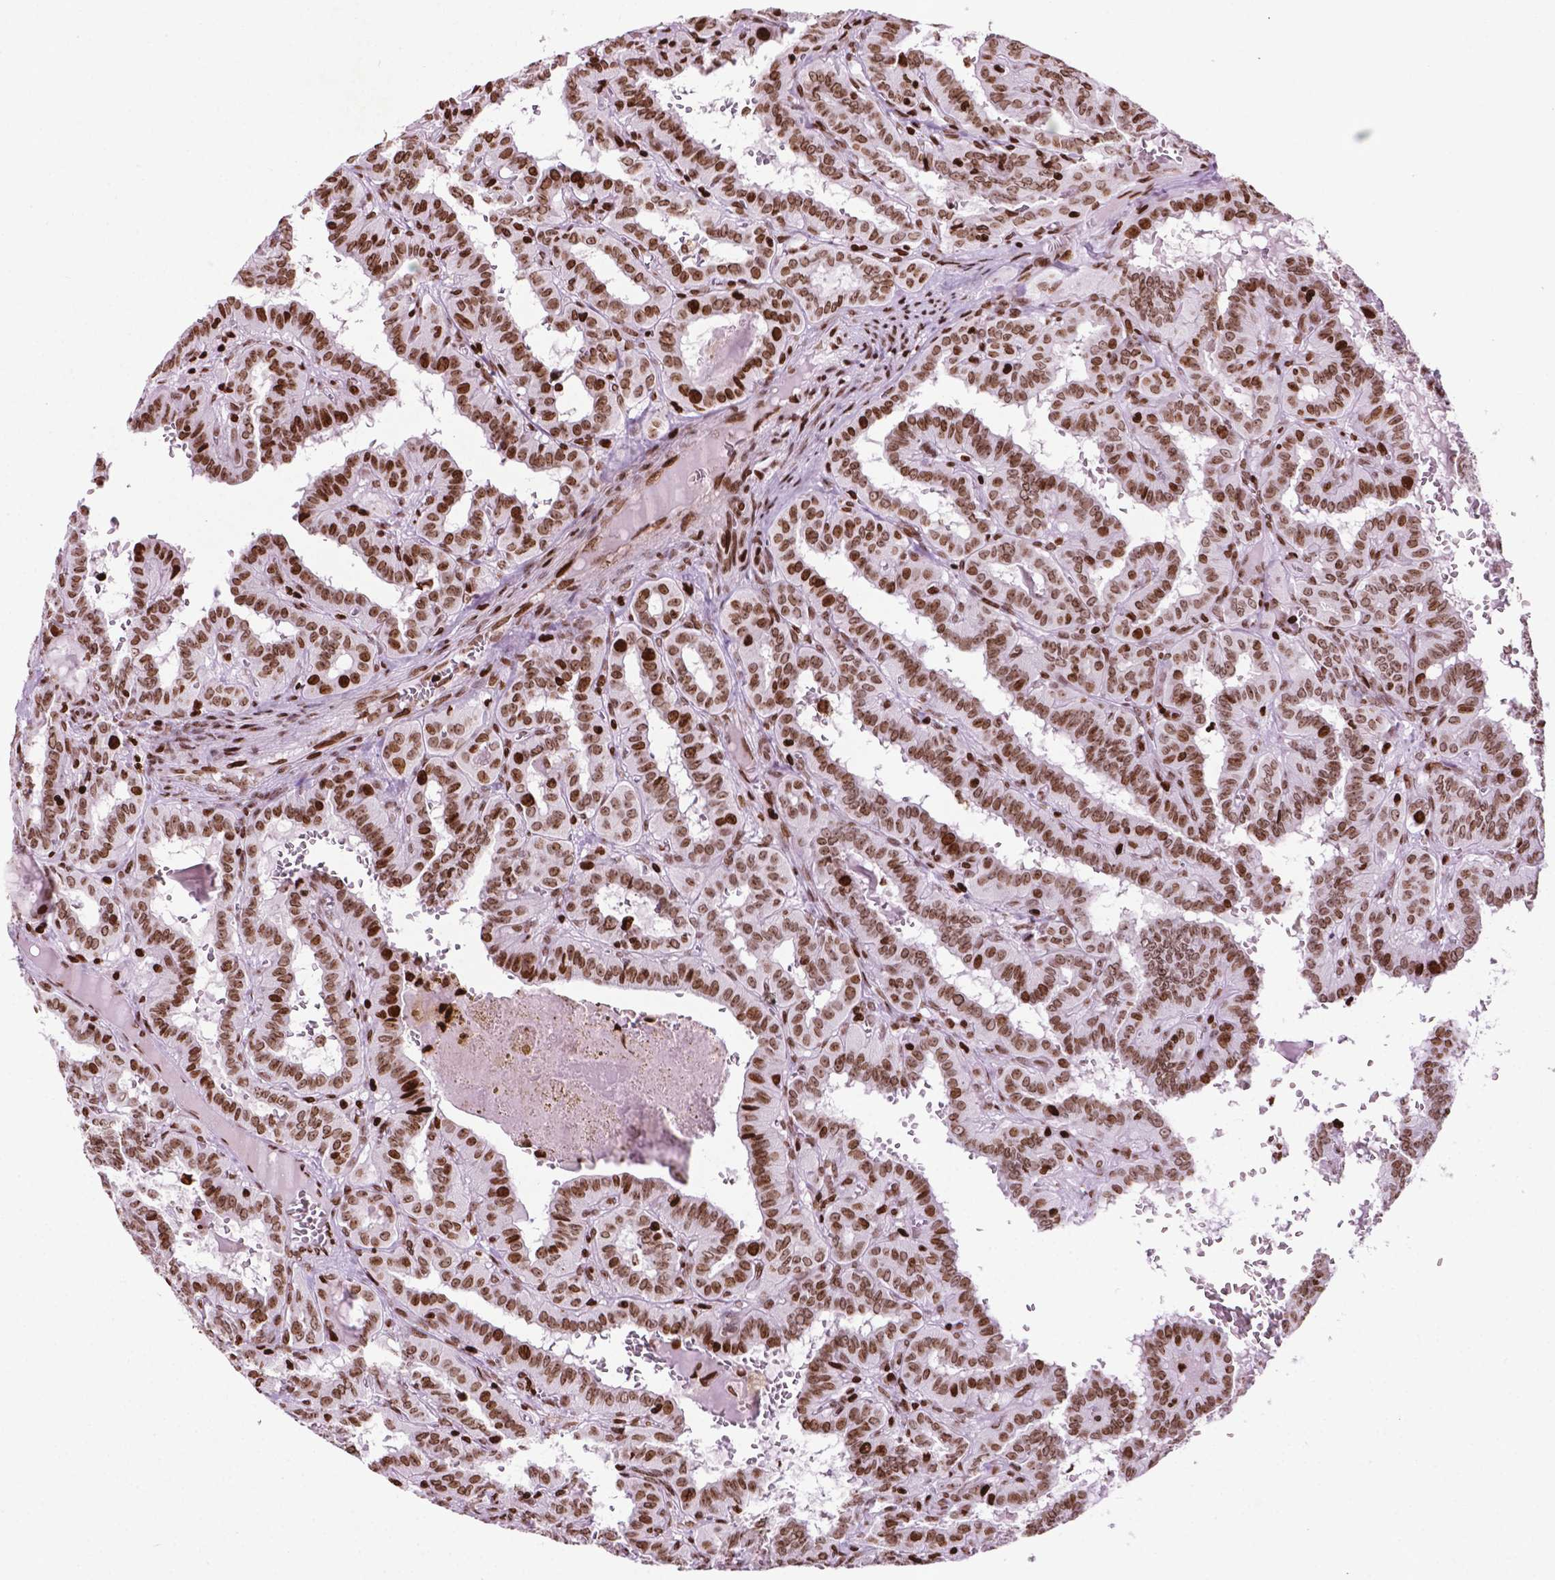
{"staining": {"intensity": "moderate", "quantity": ">75%", "location": "nuclear"}, "tissue": "thyroid cancer", "cell_type": "Tumor cells", "image_type": "cancer", "snomed": [{"axis": "morphology", "description": "Papillary adenocarcinoma, NOS"}, {"axis": "topography", "description": "Thyroid gland"}], "caption": "An image of human thyroid cancer (papillary adenocarcinoma) stained for a protein exhibits moderate nuclear brown staining in tumor cells.", "gene": "TMEM250", "patient": {"sex": "female", "age": 21}}